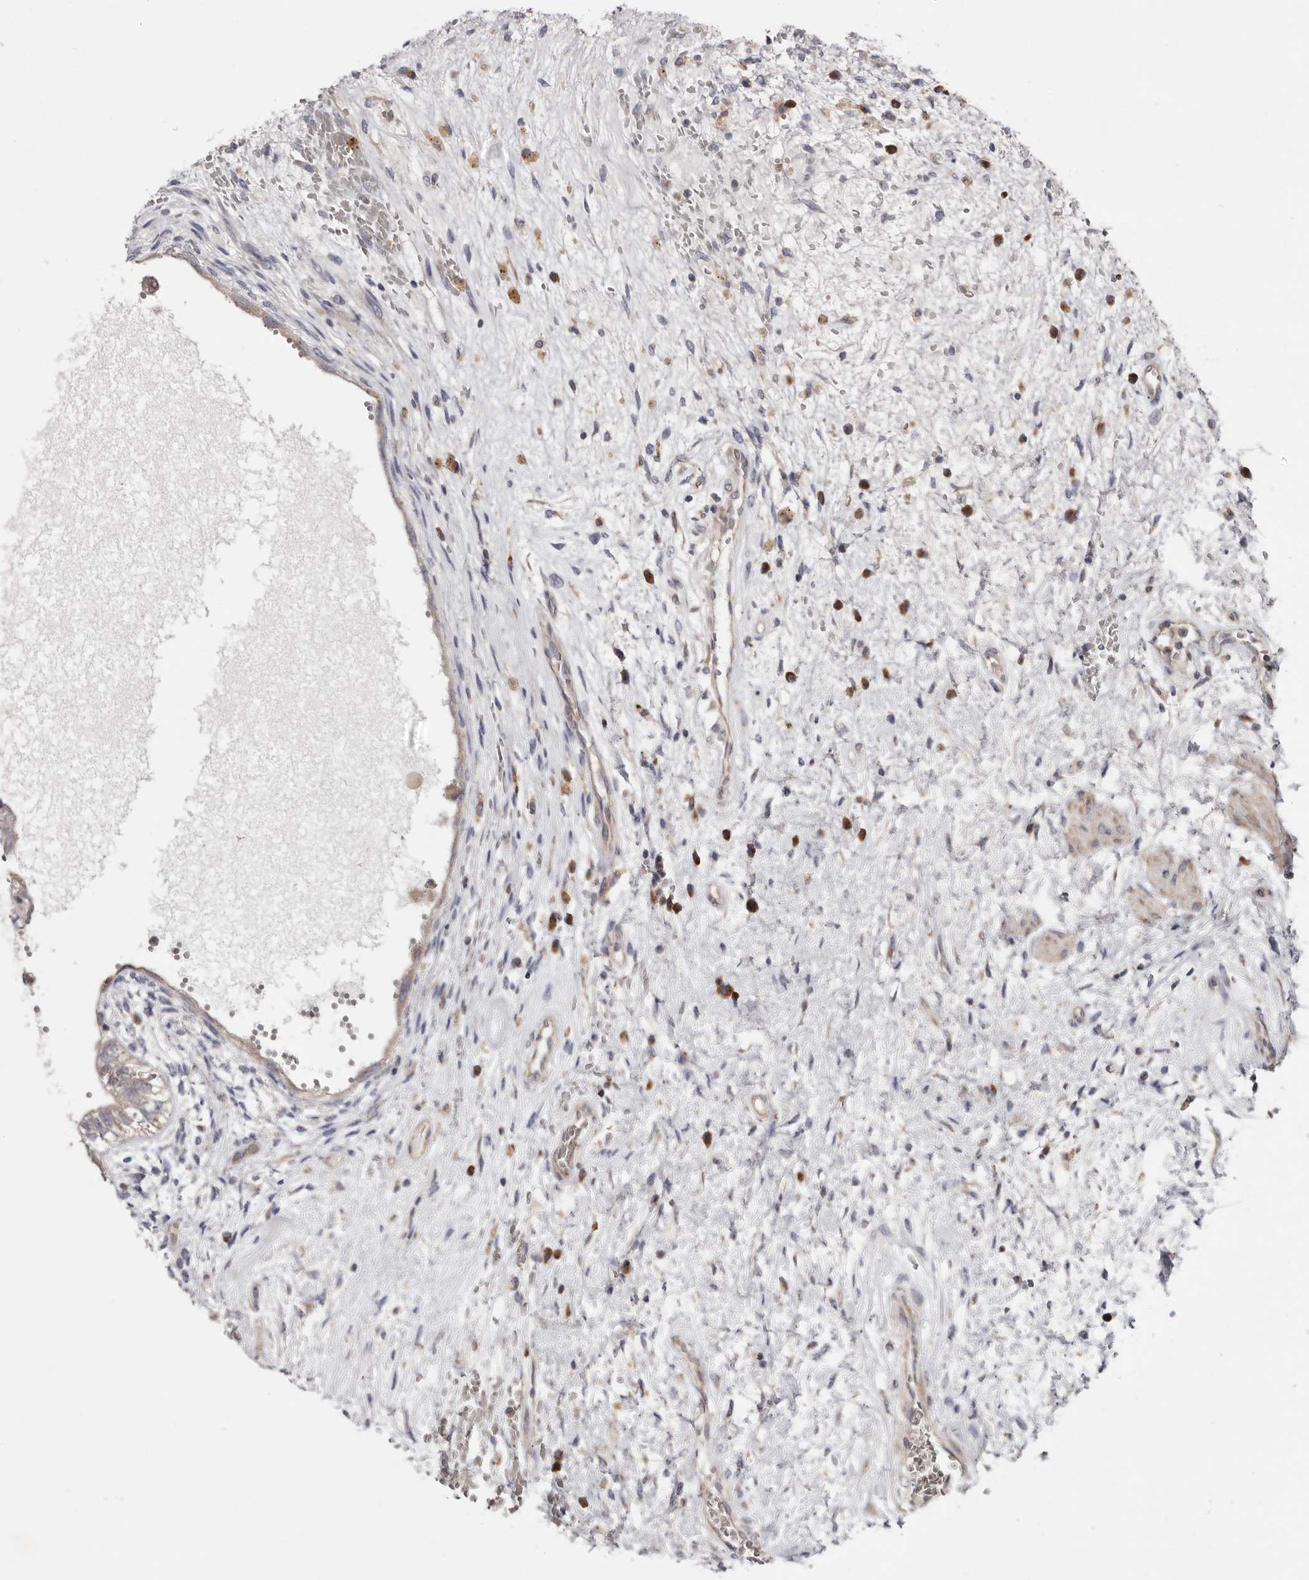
{"staining": {"intensity": "weak", "quantity": "<25%", "location": "cytoplasmic/membranous"}, "tissue": "testis cancer", "cell_type": "Tumor cells", "image_type": "cancer", "snomed": [{"axis": "morphology", "description": "Carcinoma, Embryonal, NOS"}, {"axis": "topography", "description": "Testis"}], "caption": "Micrograph shows no significant protein staining in tumor cells of testis cancer. (Stains: DAB (3,3'-diaminobenzidine) IHC with hematoxylin counter stain, Microscopy: brightfield microscopy at high magnification).", "gene": "TMUB1", "patient": {"sex": "male", "age": 26}}